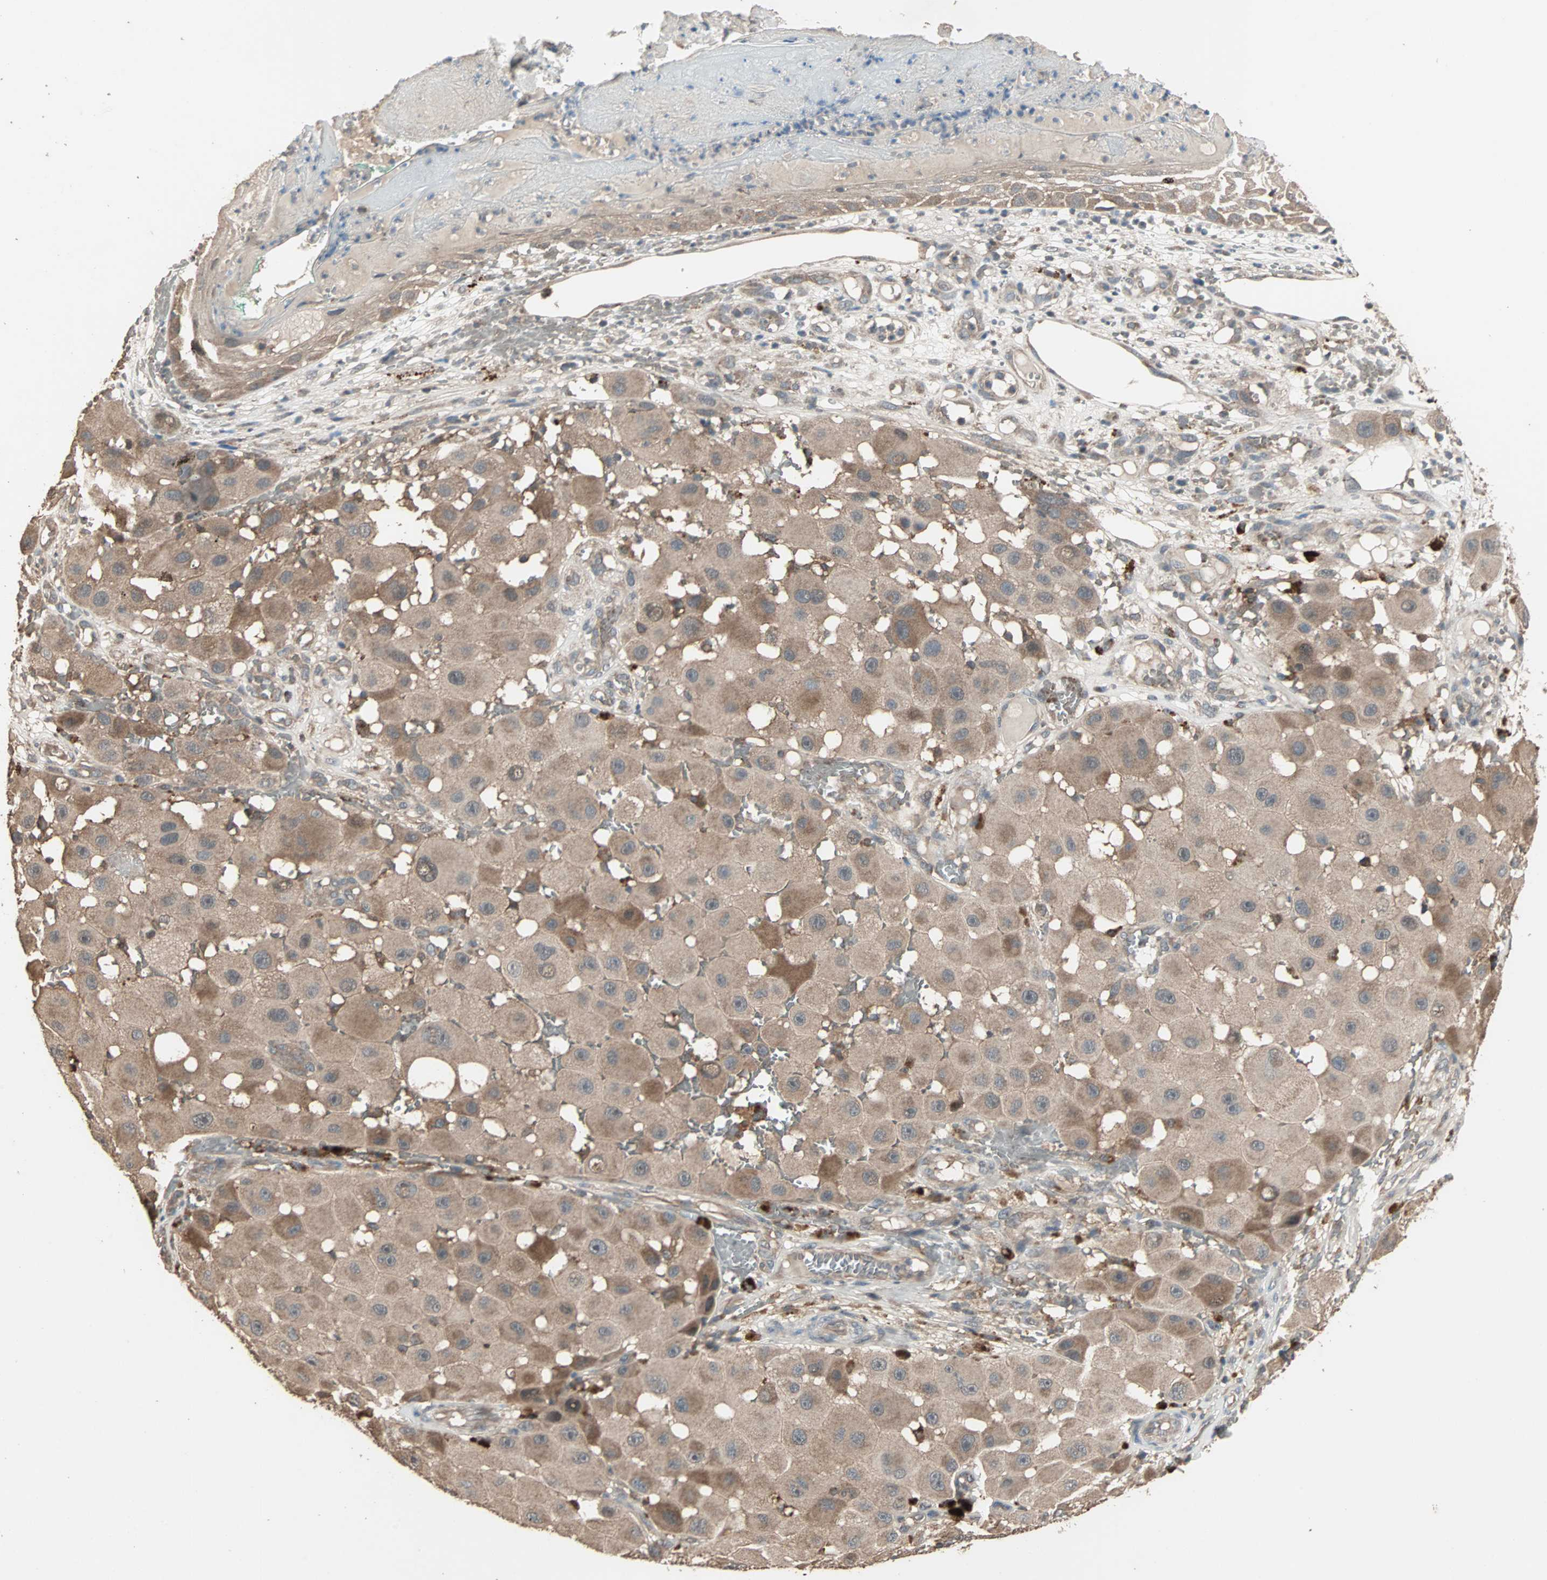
{"staining": {"intensity": "moderate", "quantity": ">75%", "location": "cytoplasmic/membranous"}, "tissue": "melanoma", "cell_type": "Tumor cells", "image_type": "cancer", "snomed": [{"axis": "morphology", "description": "Malignant melanoma, NOS"}, {"axis": "topography", "description": "Skin"}], "caption": "High-magnification brightfield microscopy of malignant melanoma stained with DAB (brown) and counterstained with hematoxylin (blue). tumor cells exhibit moderate cytoplasmic/membranous positivity is seen in about>75% of cells.", "gene": "UBAC1", "patient": {"sex": "female", "age": 81}}